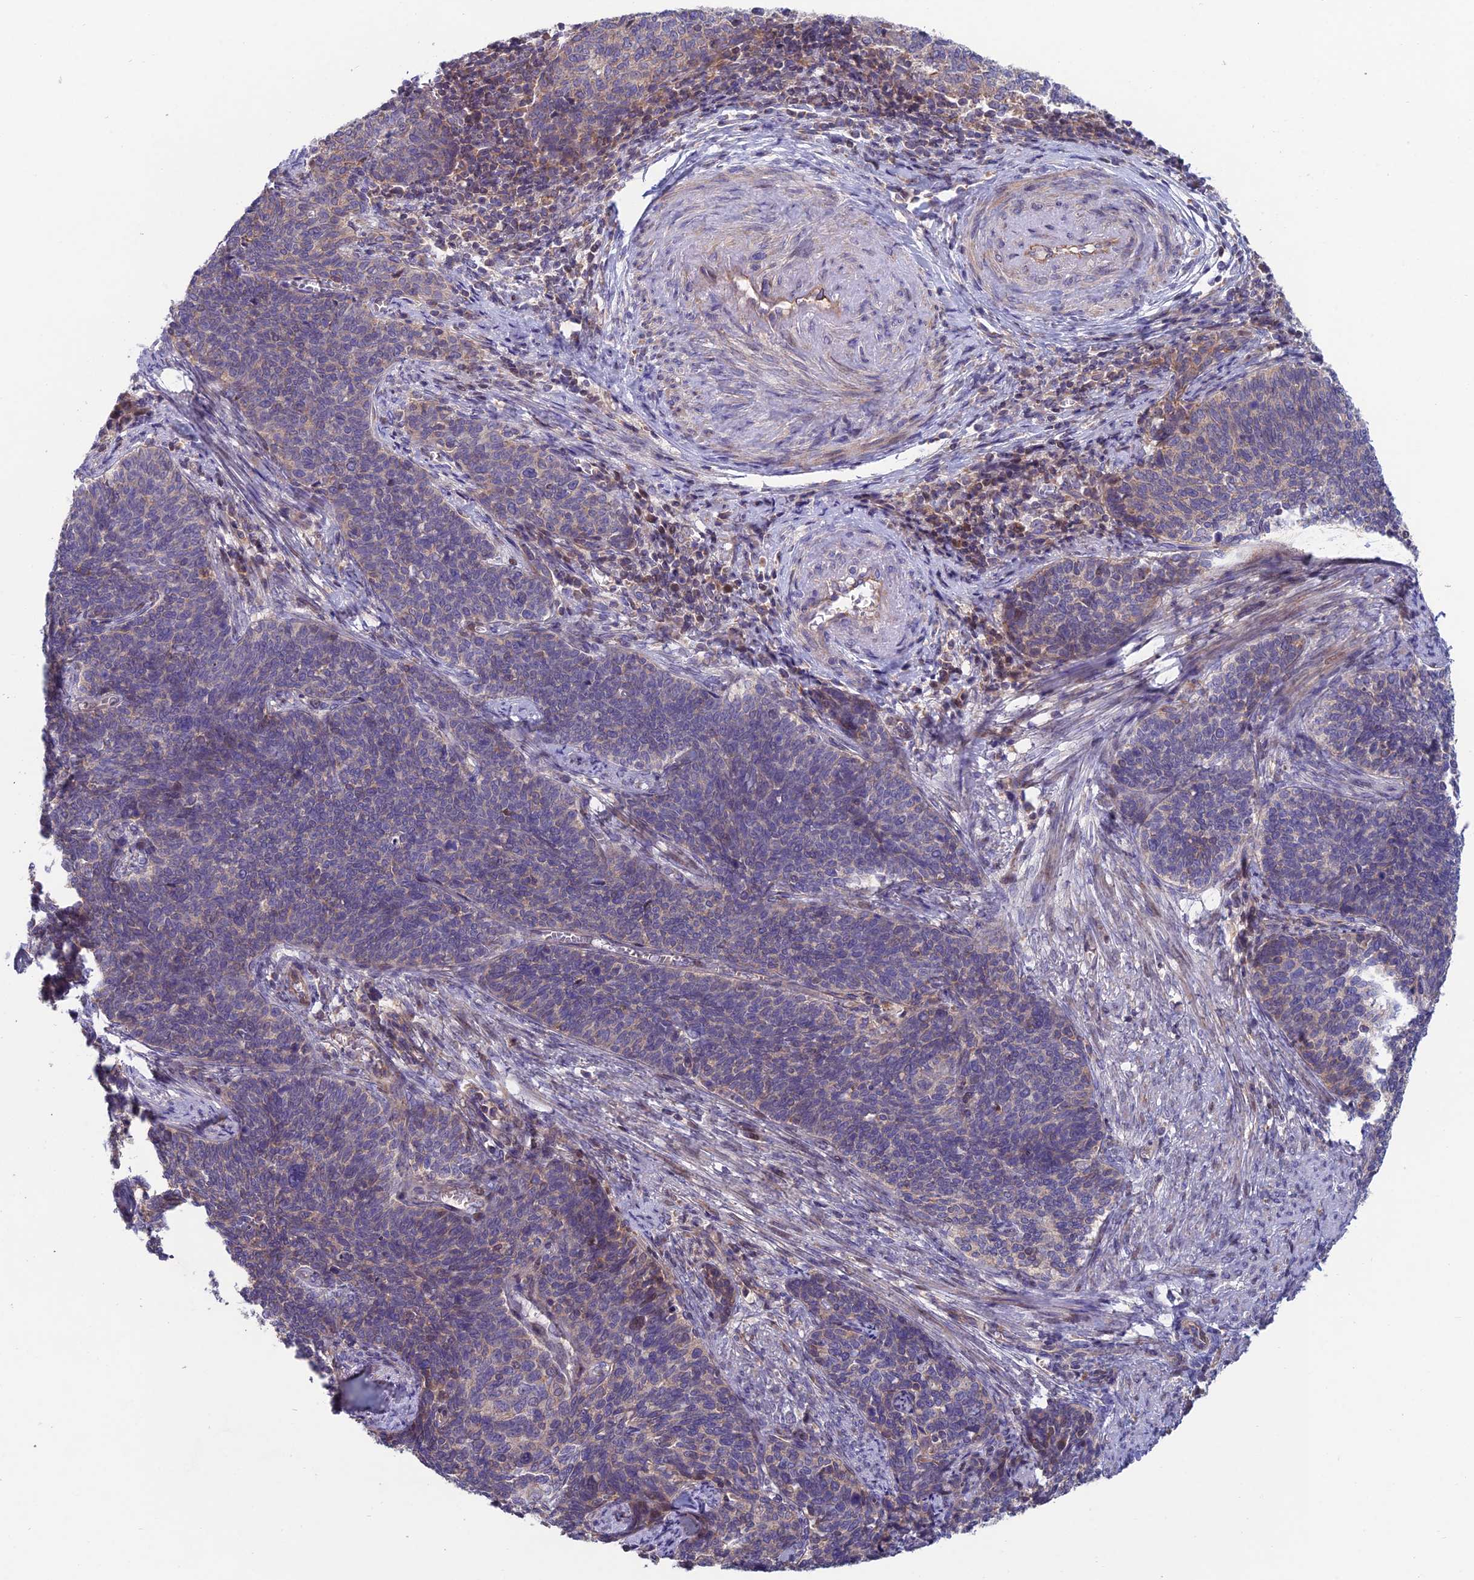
{"staining": {"intensity": "negative", "quantity": "none", "location": "none"}, "tissue": "cervical cancer", "cell_type": "Tumor cells", "image_type": "cancer", "snomed": [{"axis": "morphology", "description": "Squamous cell carcinoma, NOS"}, {"axis": "topography", "description": "Cervix"}], "caption": "There is no significant positivity in tumor cells of squamous cell carcinoma (cervical). Brightfield microscopy of IHC stained with DAB (3,3'-diaminobenzidine) (brown) and hematoxylin (blue), captured at high magnification.", "gene": "USP37", "patient": {"sex": "female", "age": 39}}